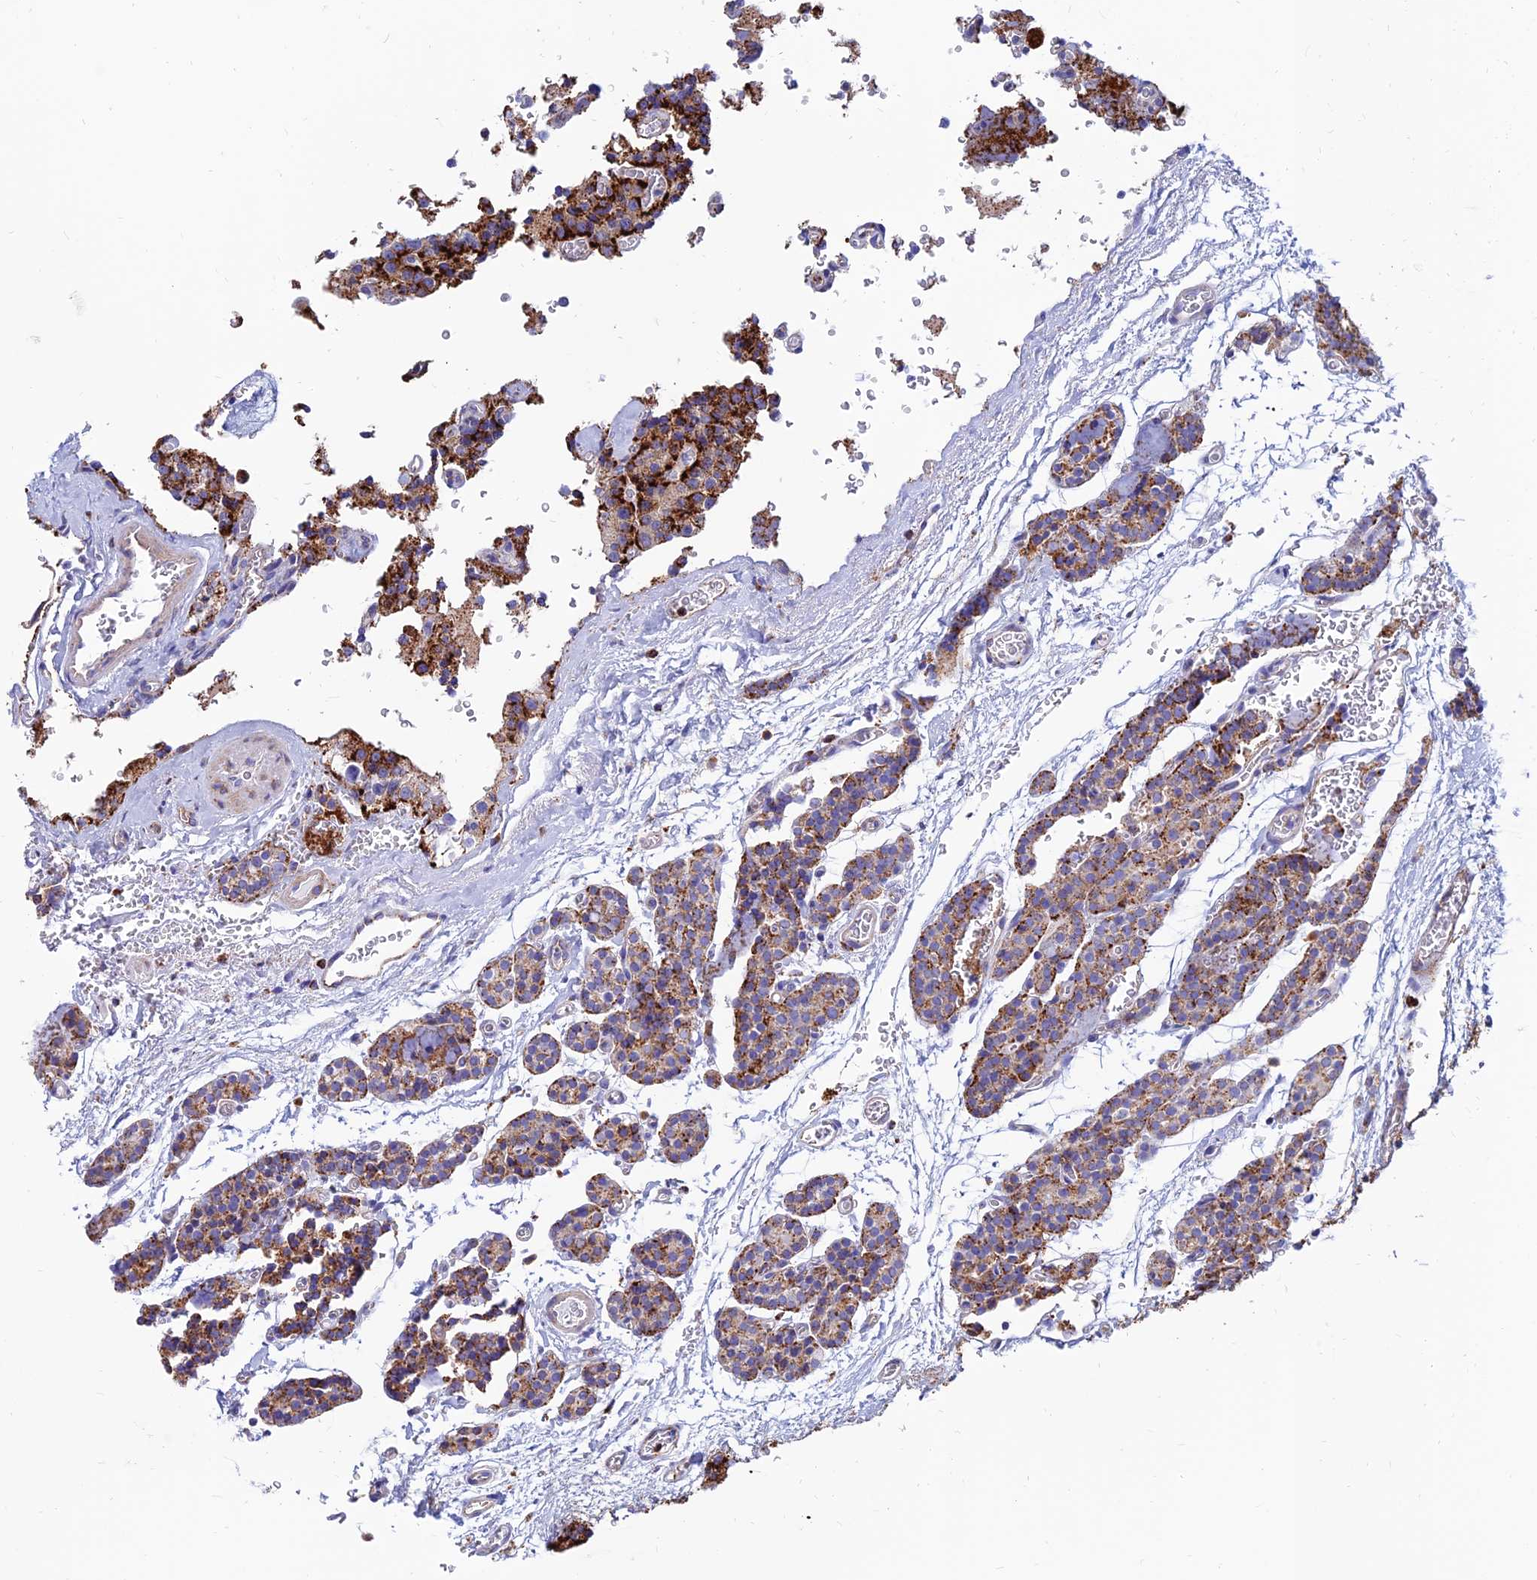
{"staining": {"intensity": "moderate", "quantity": ">75%", "location": "cytoplasmic/membranous"}, "tissue": "parathyroid gland", "cell_type": "Glandular cells", "image_type": "normal", "snomed": [{"axis": "morphology", "description": "Normal tissue, NOS"}, {"axis": "topography", "description": "Parathyroid gland"}], "caption": "About >75% of glandular cells in unremarkable parathyroid gland exhibit moderate cytoplasmic/membranous protein staining as visualized by brown immunohistochemical staining.", "gene": "SPNS1", "patient": {"sex": "female", "age": 64}}